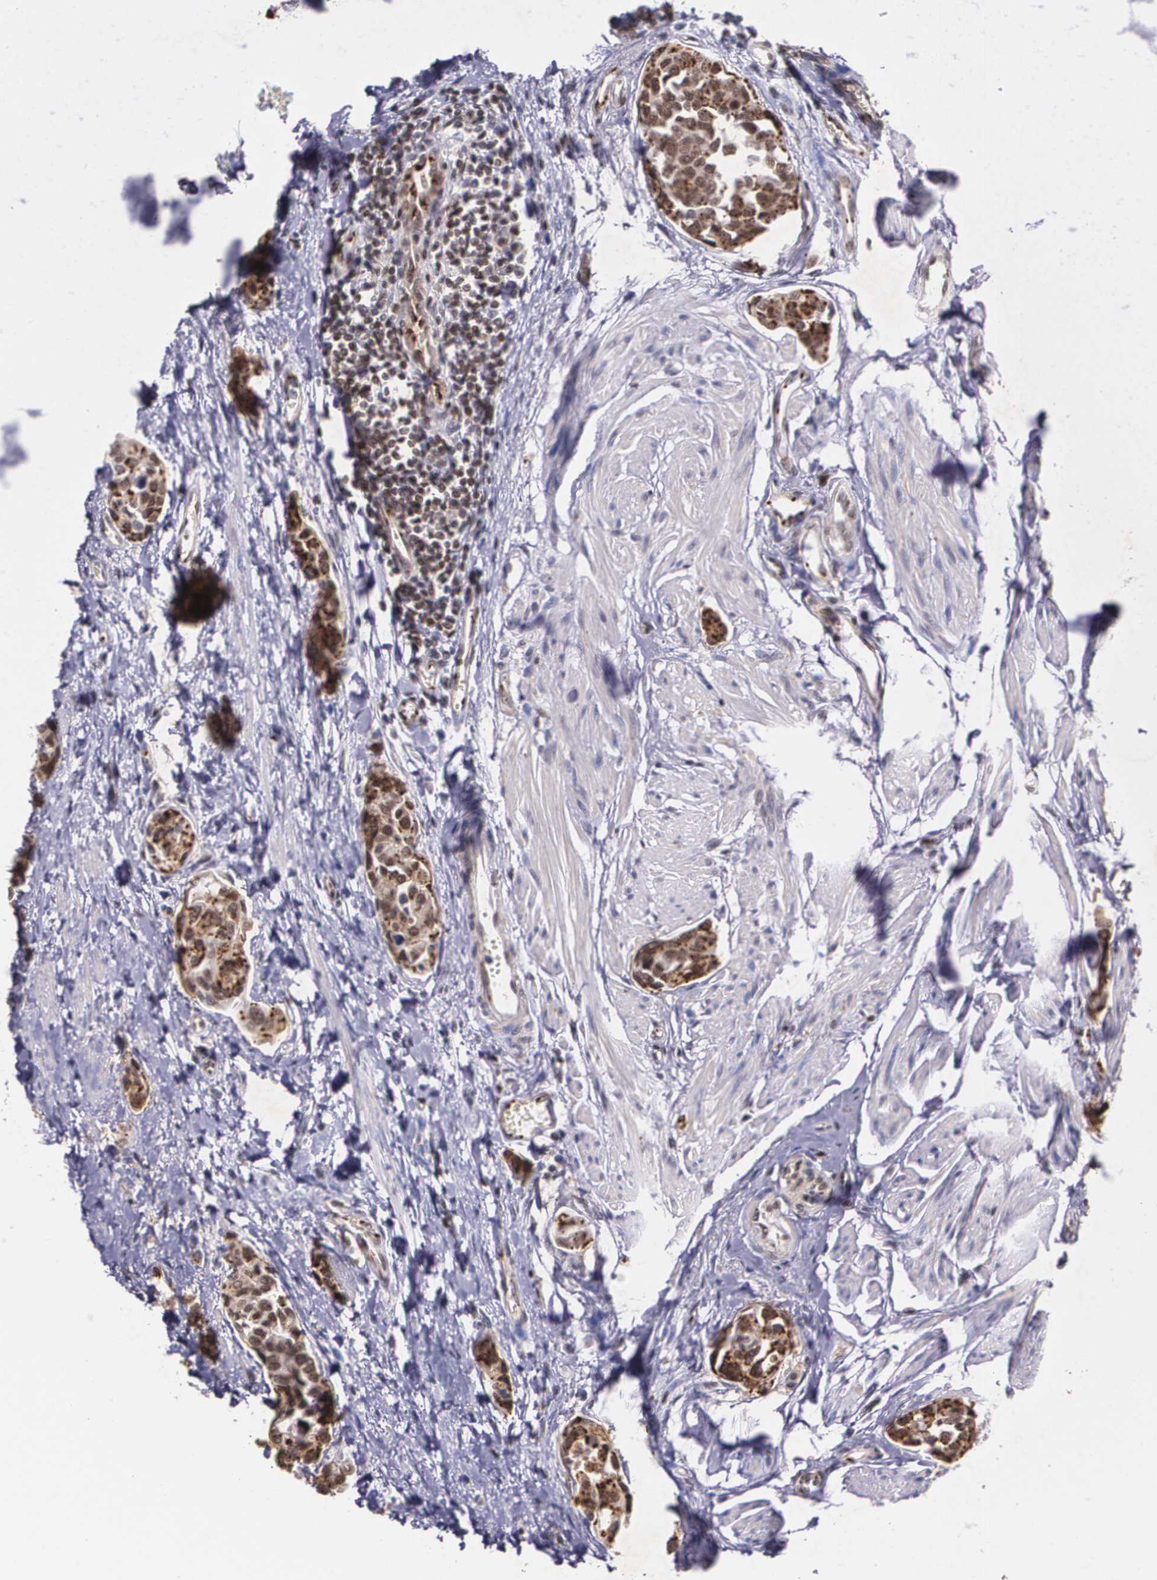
{"staining": {"intensity": "strong", "quantity": ">75%", "location": "cytoplasmic/membranous,nuclear"}, "tissue": "urothelial cancer", "cell_type": "Tumor cells", "image_type": "cancer", "snomed": [{"axis": "morphology", "description": "Urothelial carcinoma, High grade"}, {"axis": "topography", "description": "Urinary bladder"}], "caption": "Brown immunohistochemical staining in high-grade urothelial carcinoma demonstrates strong cytoplasmic/membranous and nuclear staining in about >75% of tumor cells. (IHC, brightfield microscopy, high magnification).", "gene": "MGMT", "patient": {"sex": "male", "age": 78}}